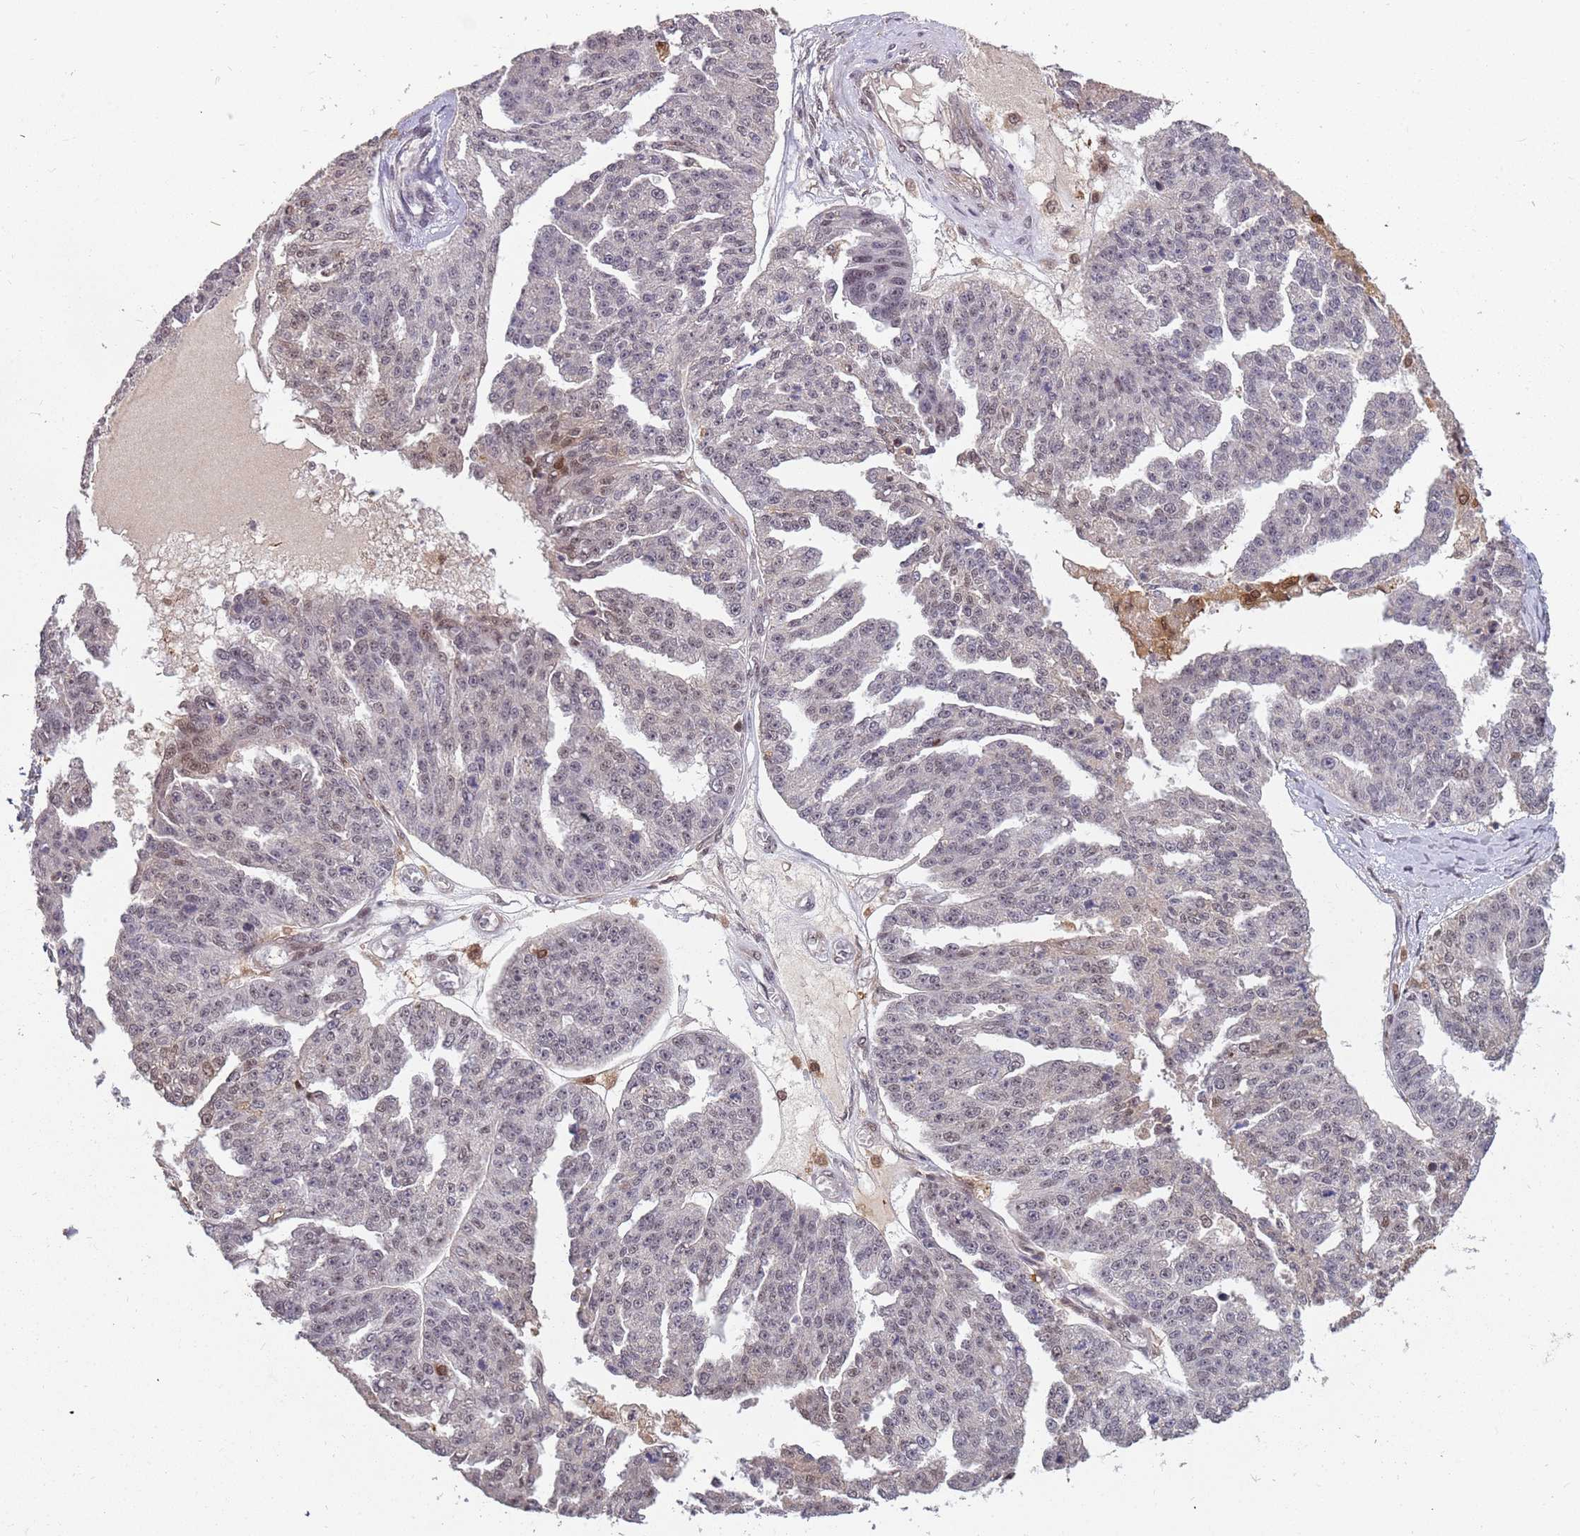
{"staining": {"intensity": "weak", "quantity": "<25%", "location": "nuclear"}, "tissue": "ovarian cancer", "cell_type": "Tumor cells", "image_type": "cancer", "snomed": [{"axis": "morphology", "description": "Cystadenocarcinoma, serous, NOS"}, {"axis": "topography", "description": "Ovary"}], "caption": "IHC histopathology image of neoplastic tissue: human serous cystadenocarcinoma (ovarian) stained with DAB demonstrates no significant protein staining in tumor cells.", "gene": "GBP2", "patient": {"sex": "female", "age": 58}}